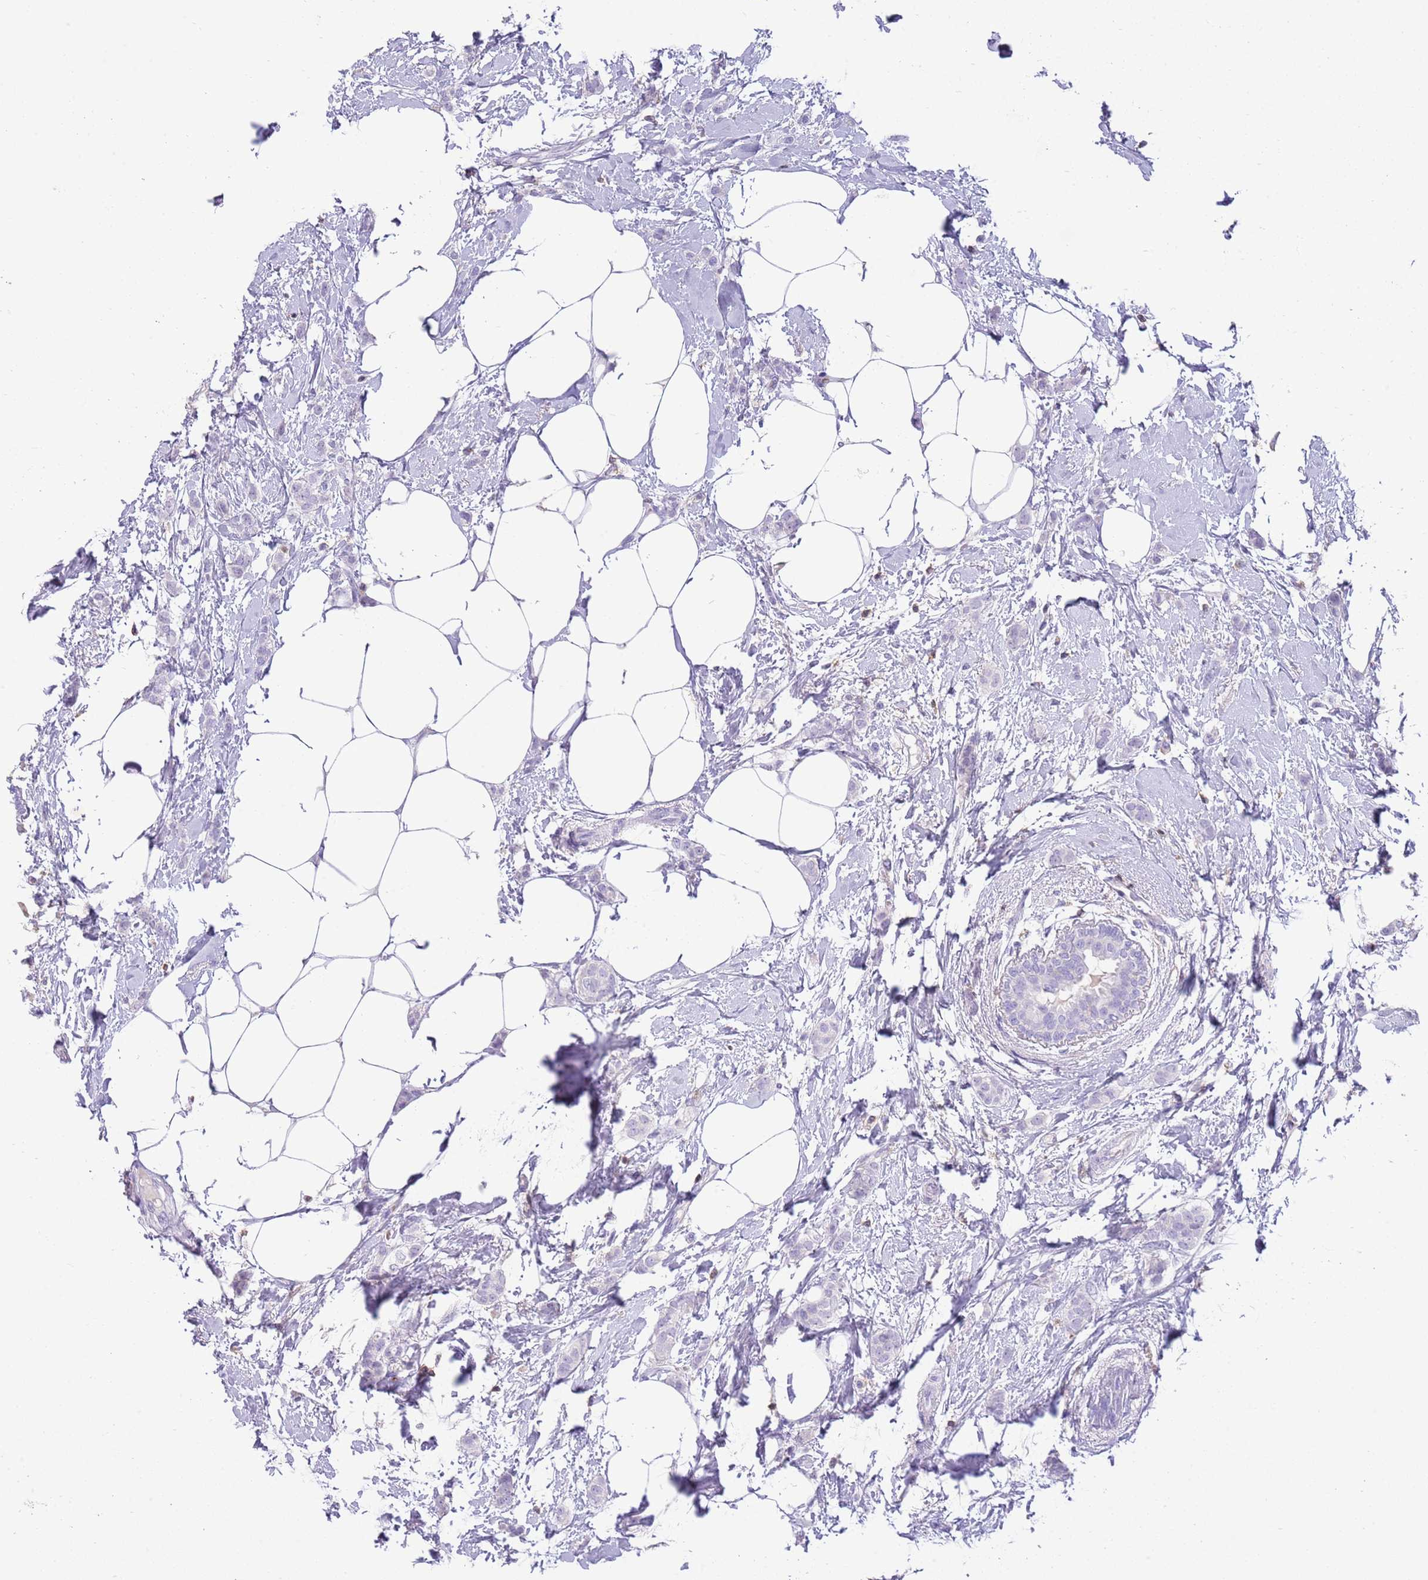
{"staining": {"intensity": "negative", "quantity": "none", "location": "none"}, "tissue": "breast cancer", "cell_type": "Tumor cells", "image_type": "cancer", "snomed": [{"axis": "morphology", "description": "Duct carcinoma"}, {"axis": "topography", "description": "Breast"}], "caption": "A high-resolution micrograph shows IHC staining of invasive ductal carcinoma (breast), which shows no significant staining in tumor cells.", "gene": "OR4Q3", "patient": {"sex": "female", "age": 72}}